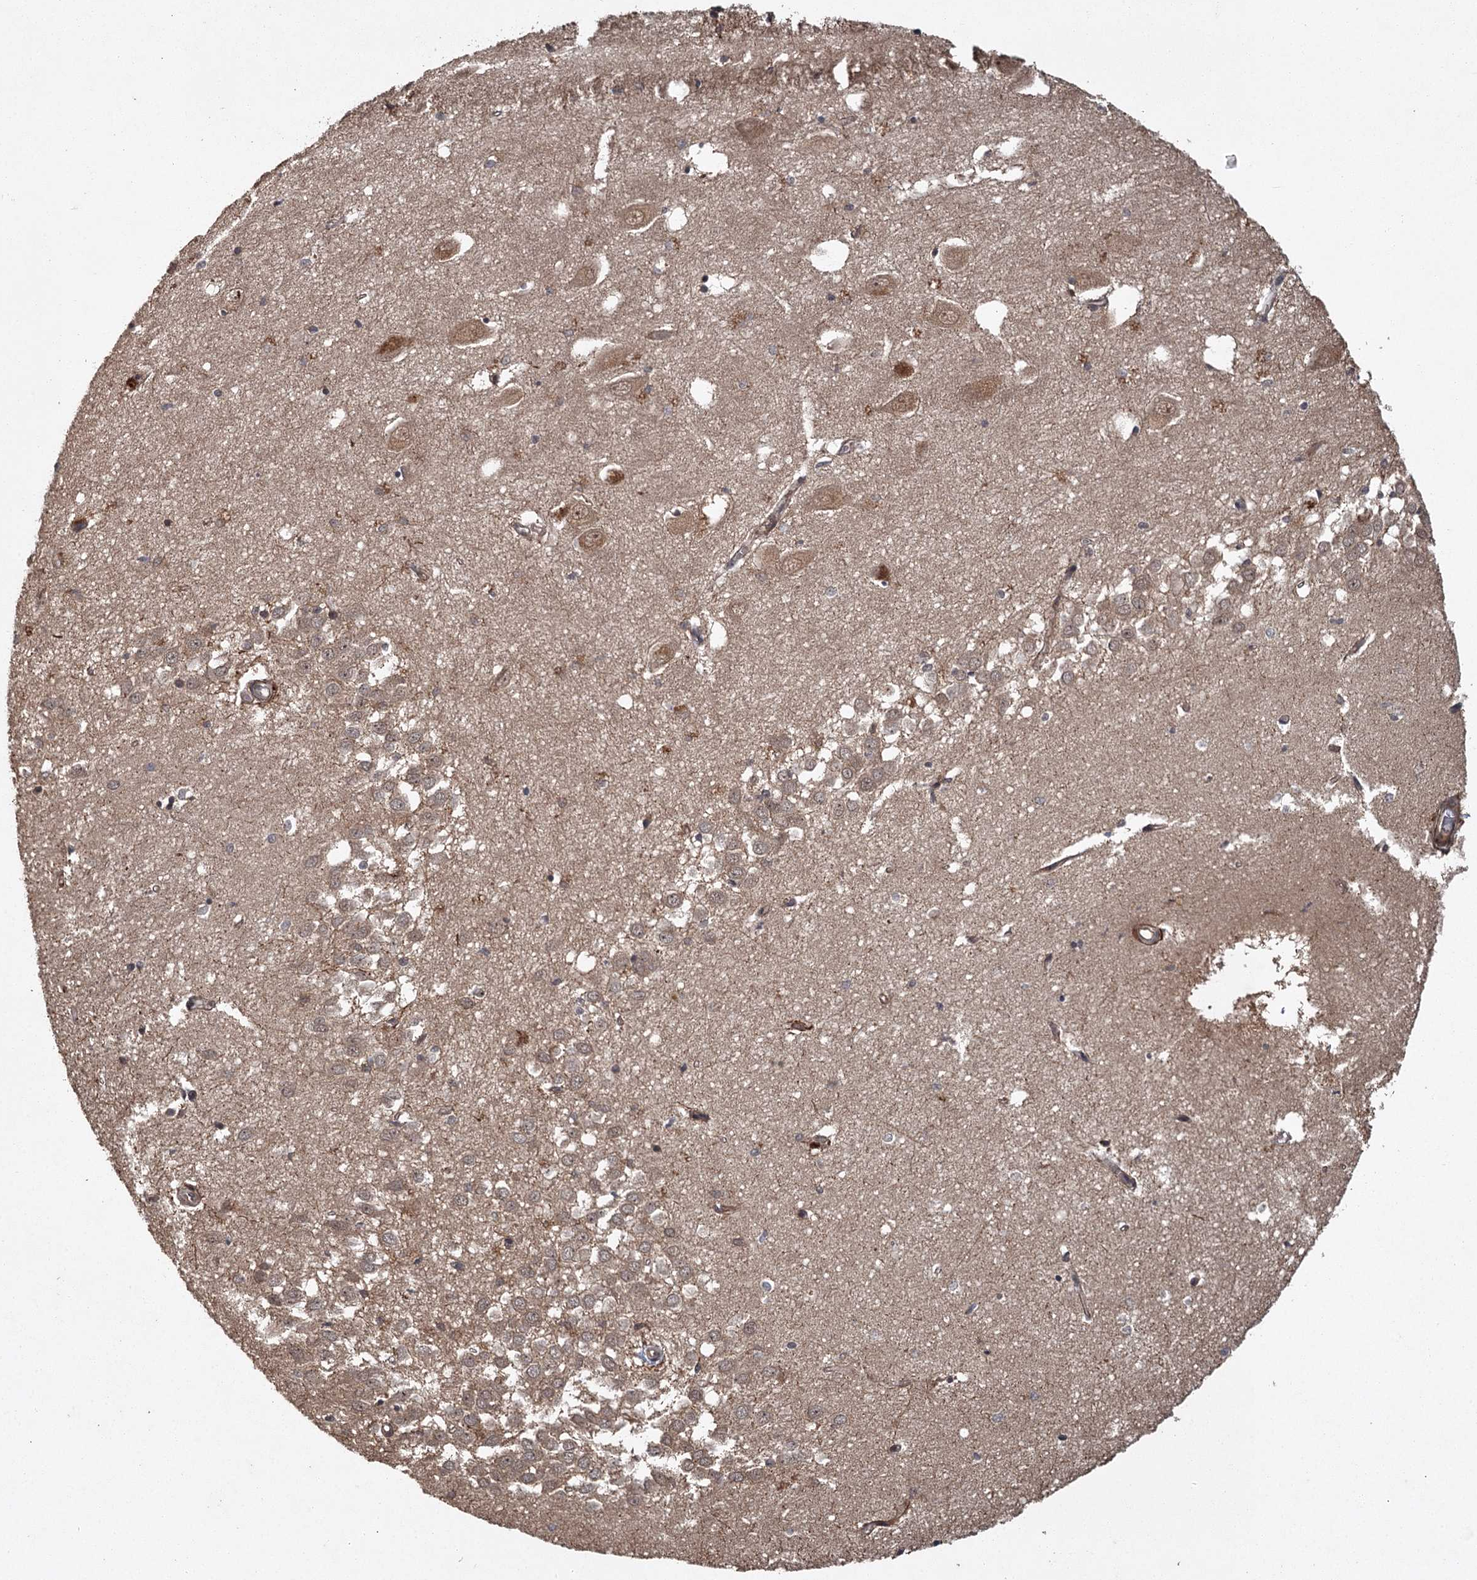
{"staining": {"intensity": "moderate", "quantity": "25%-75%", "location": "cytoplasmic/membranous"}, "tissue": "hippocampus", "cell_type": "Glial cells", "image_type": "normal", "snomed": [{"axis": "morphology", "description": "Normal tissue, NOS"}, {"axis": "topography", "description": "Hippocampus"}], "caption": "Protein expression analysis of benign human hippocampus reveals moderate cytoplasmic/membranous staining in approximately 25%-75% of glial cells. The protein of interest is stained brown, and the nuclei are stained in blue (DAB (3,3'-diaminobenzidine) IHC with brightfield microscopy, high magnification).", "gene": "RPAP3", "patient": {"sex": "female", "age": 64}}